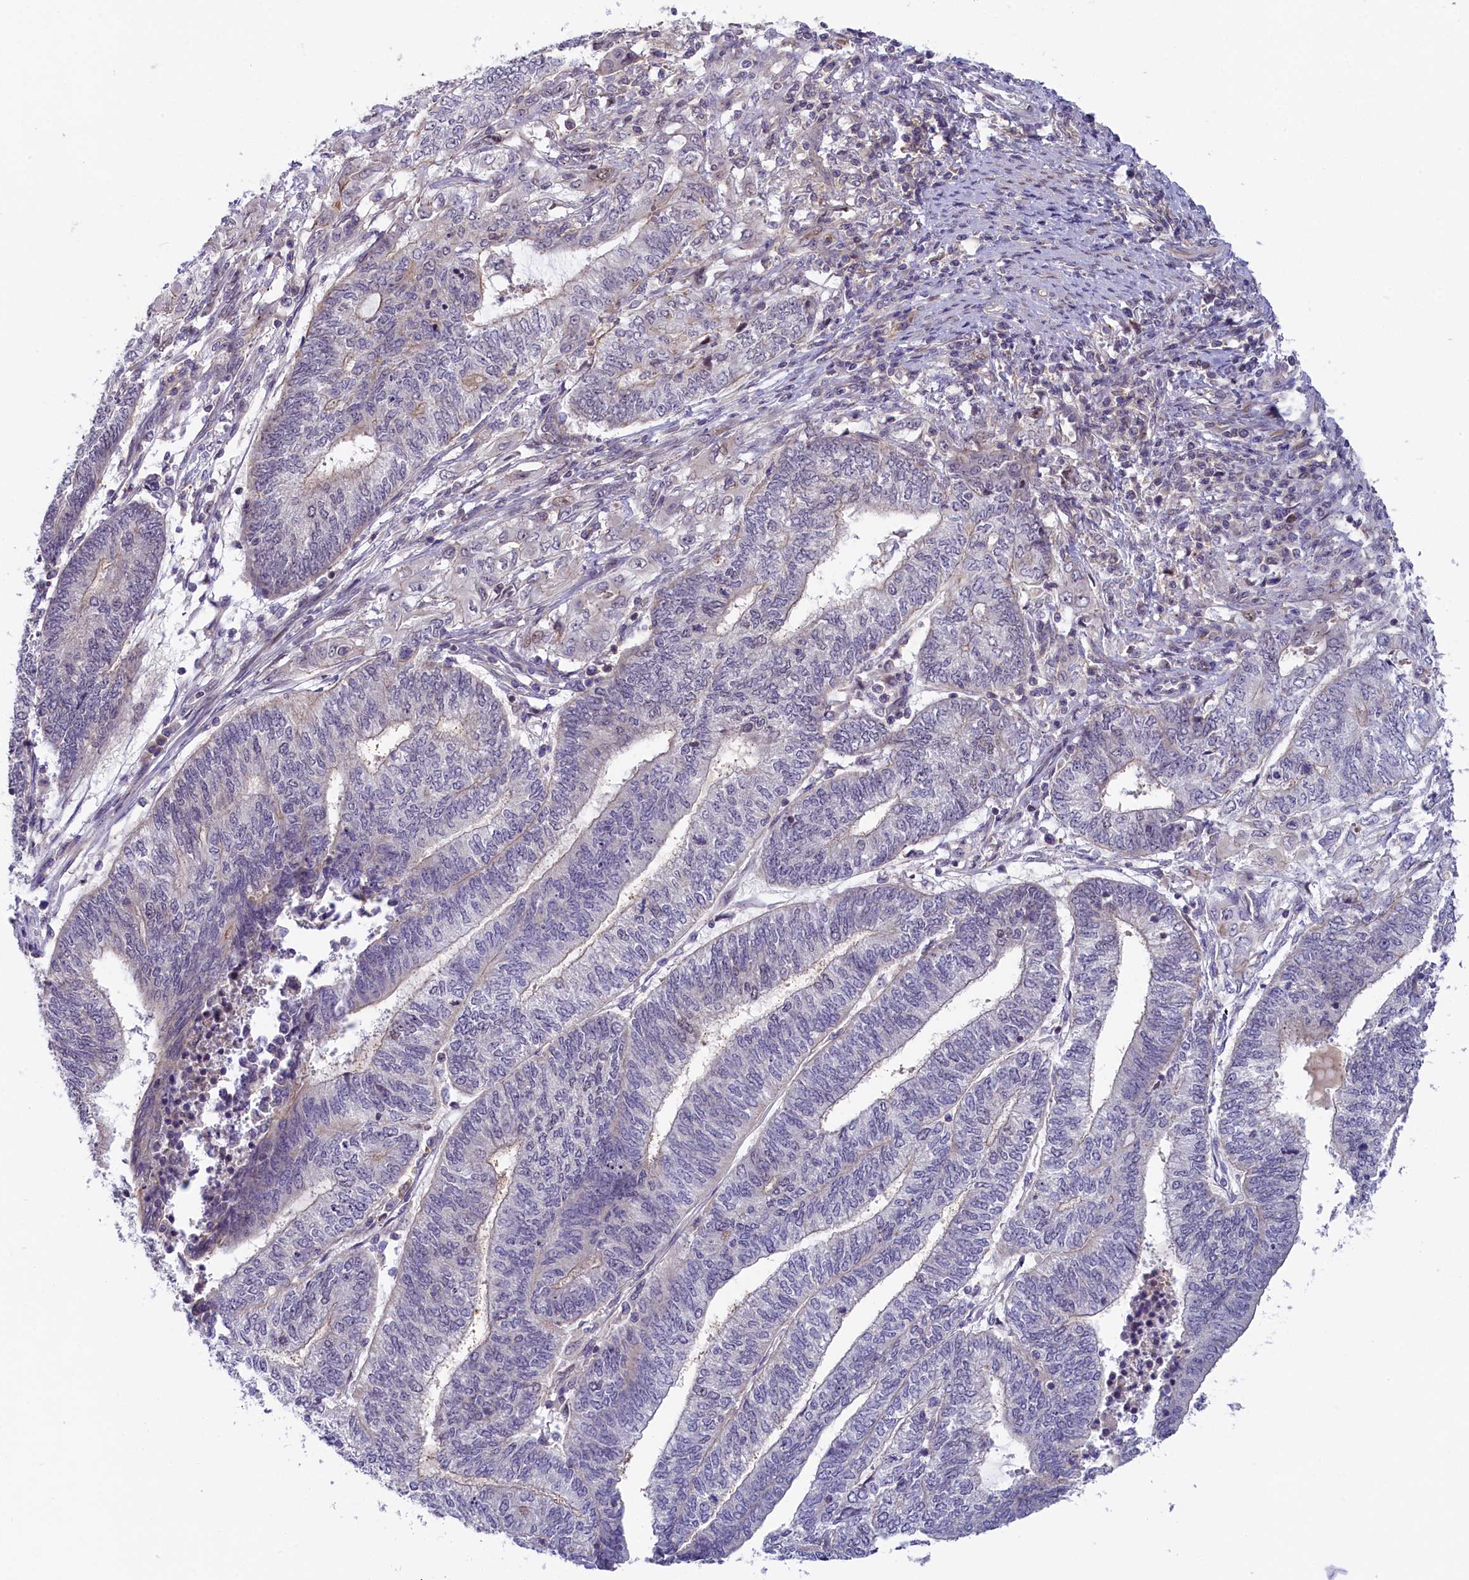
{"staining": {"intensity": "negative", "quantity": "none", "location": "none"}, "tissue": "endometrial cancer", "cell_type": "Tumor cells", "image_type": "cancer", "snomed": [{"axis": "morphology", "description": "Adenocarcinoma, NOS"}, {"axis": "topography", "description": "Uterus"}, {"axis": "topography", "description": "Endometrium"}], "caption": "Image shows no protein positivity in tumor cells of adenocarcinoma (endometrial) tissue. The staining was performed using DAB (3,3'-diaminobenzidine) to visualize the protein expression in brown, while the nuclei were stained in blue with hematoxylin (Magnification: 20x).", "gene": "CCL23", "patient": {"sex": "female", "age": 70}}